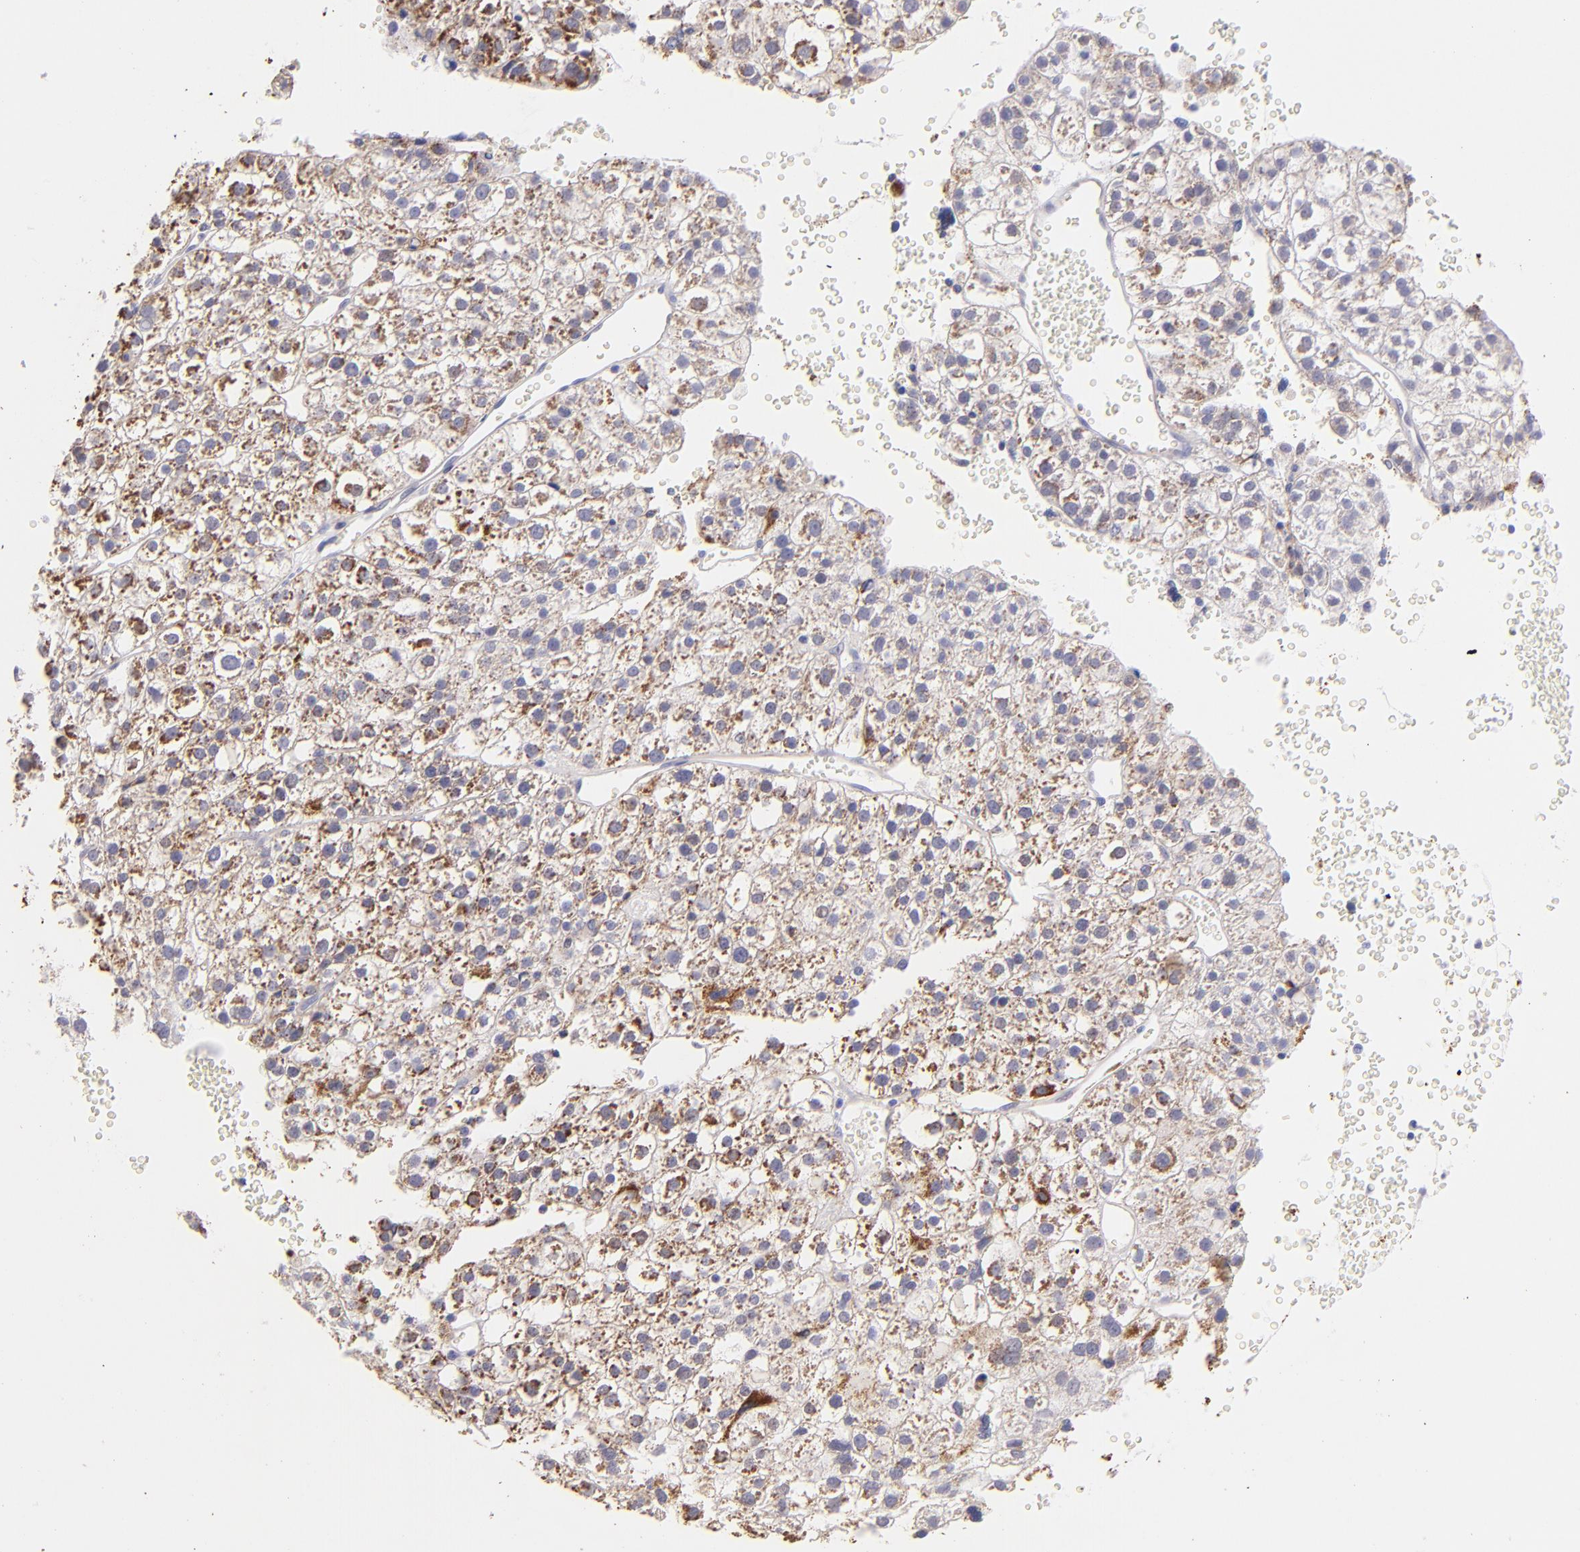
{"staining": {"intensity": "strong", "quantity": ">75%", "location": "cytoplasmic/membranous"}, "tissue": "liver cancer", "cell_type": "Tumor cells", "image_type": "cancer", "snomed": [{"axis": "morphology", "description": "Carcinoma, Hepatocellular, NOS"}, {"axis": "topography", "description": "Liver"}], "caption": "Hepatocellular carcinoma (liver) was stained to show a protein in brown. There is high levels of strong cytoplasmic/membranous staining in approximately >75% of tumor cells.", "gene": "SH2D4A", "patient": {"sex": "female", "age": 85}}